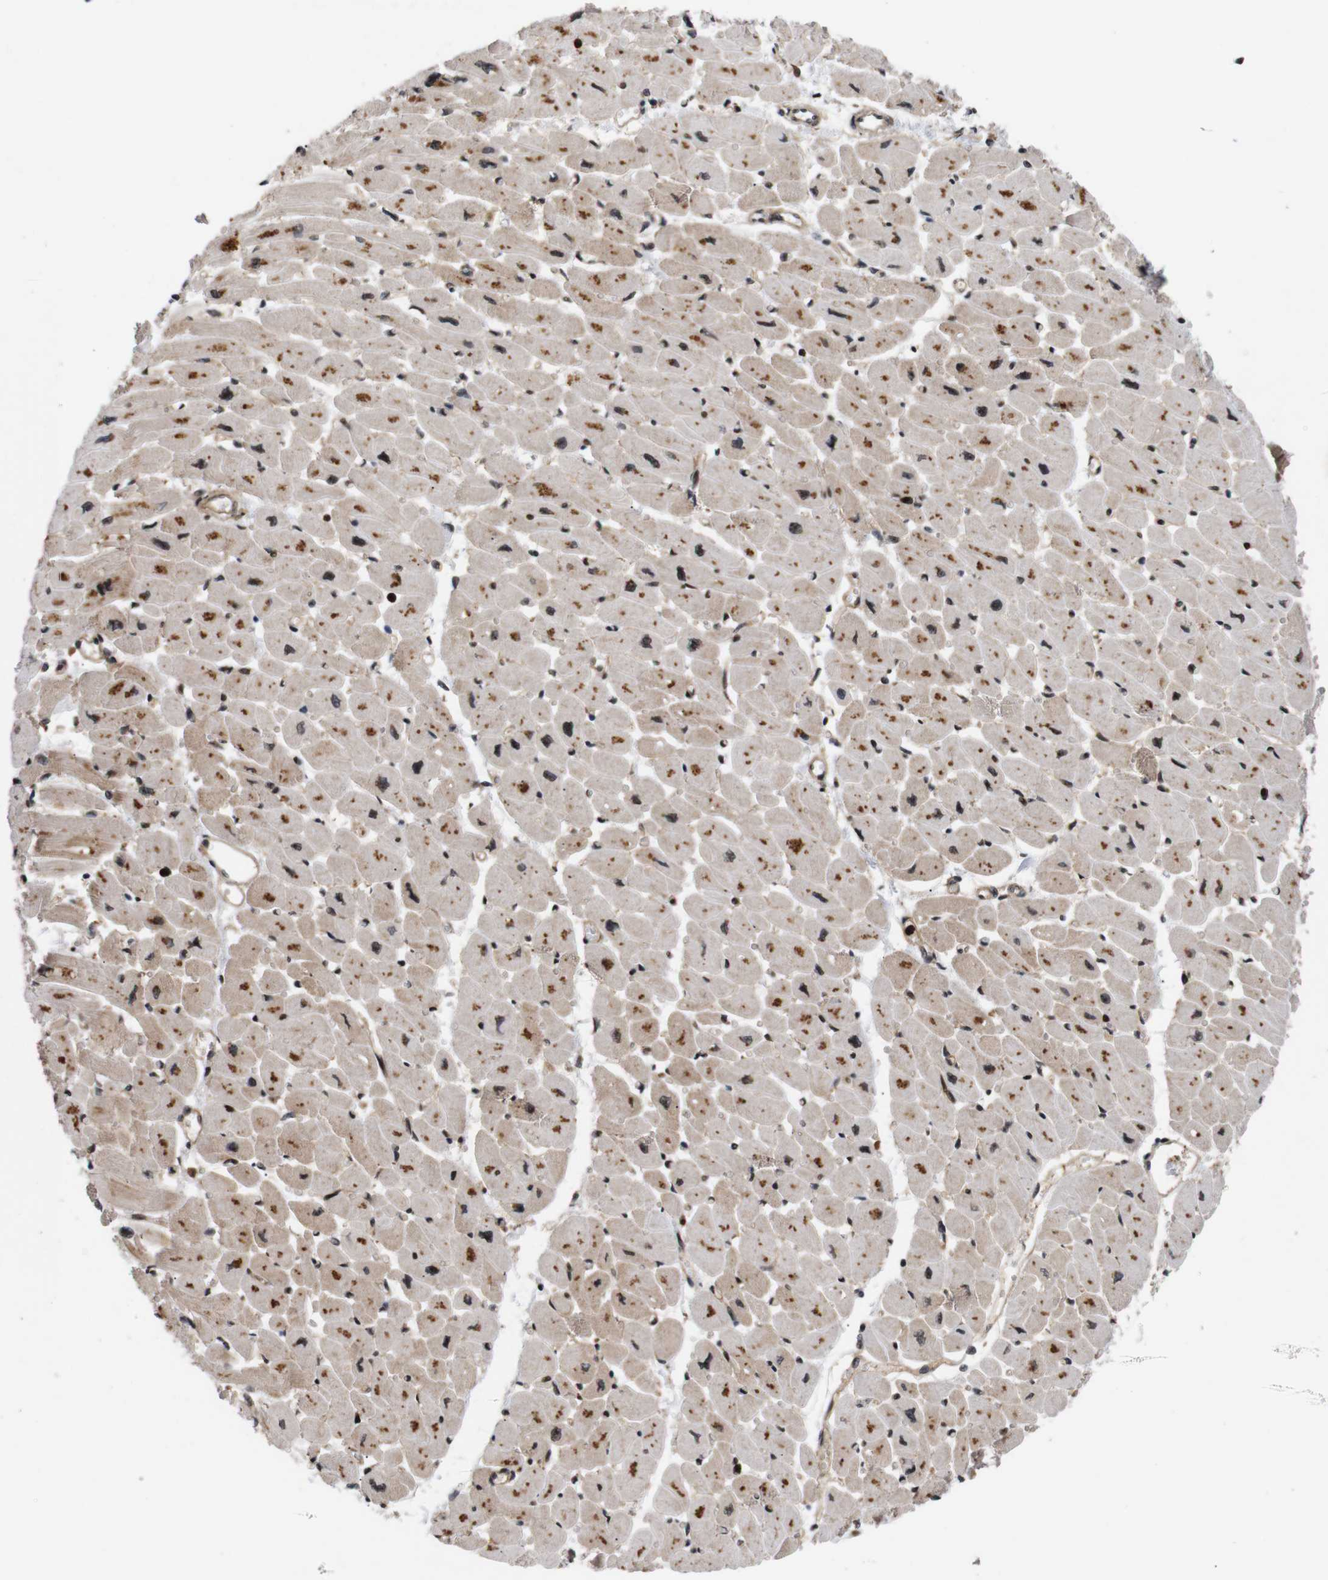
{"staining": {"intensity": "moderate", "quantity": ">75%", "location": "cytoplasmic/membranous,nuclear"}, "tissue": "heart muscle", "cell_type": "Cardiomyocytes", "image_type": "normal", "snomed": [{"axis": "morphology", "description": "Normal tissue, NOS"}, {"axis": "topography", "description": "Heart"}], "caption": "Heart muscle stained with immunohistochemistry (IHC) demonstrates moderate cytoplasmic/membranous,nuclear staining in about >75% of cardiomyocytes. The staining was performed using DAB (3,3'-diaminobenzidine) to visualize the protein expression in brown, while the nuclei were stained in blue with hematoxylin (Magnification: 20x).", "gene": "KIF23", "patient": {"sex": "female", "age": 54}}